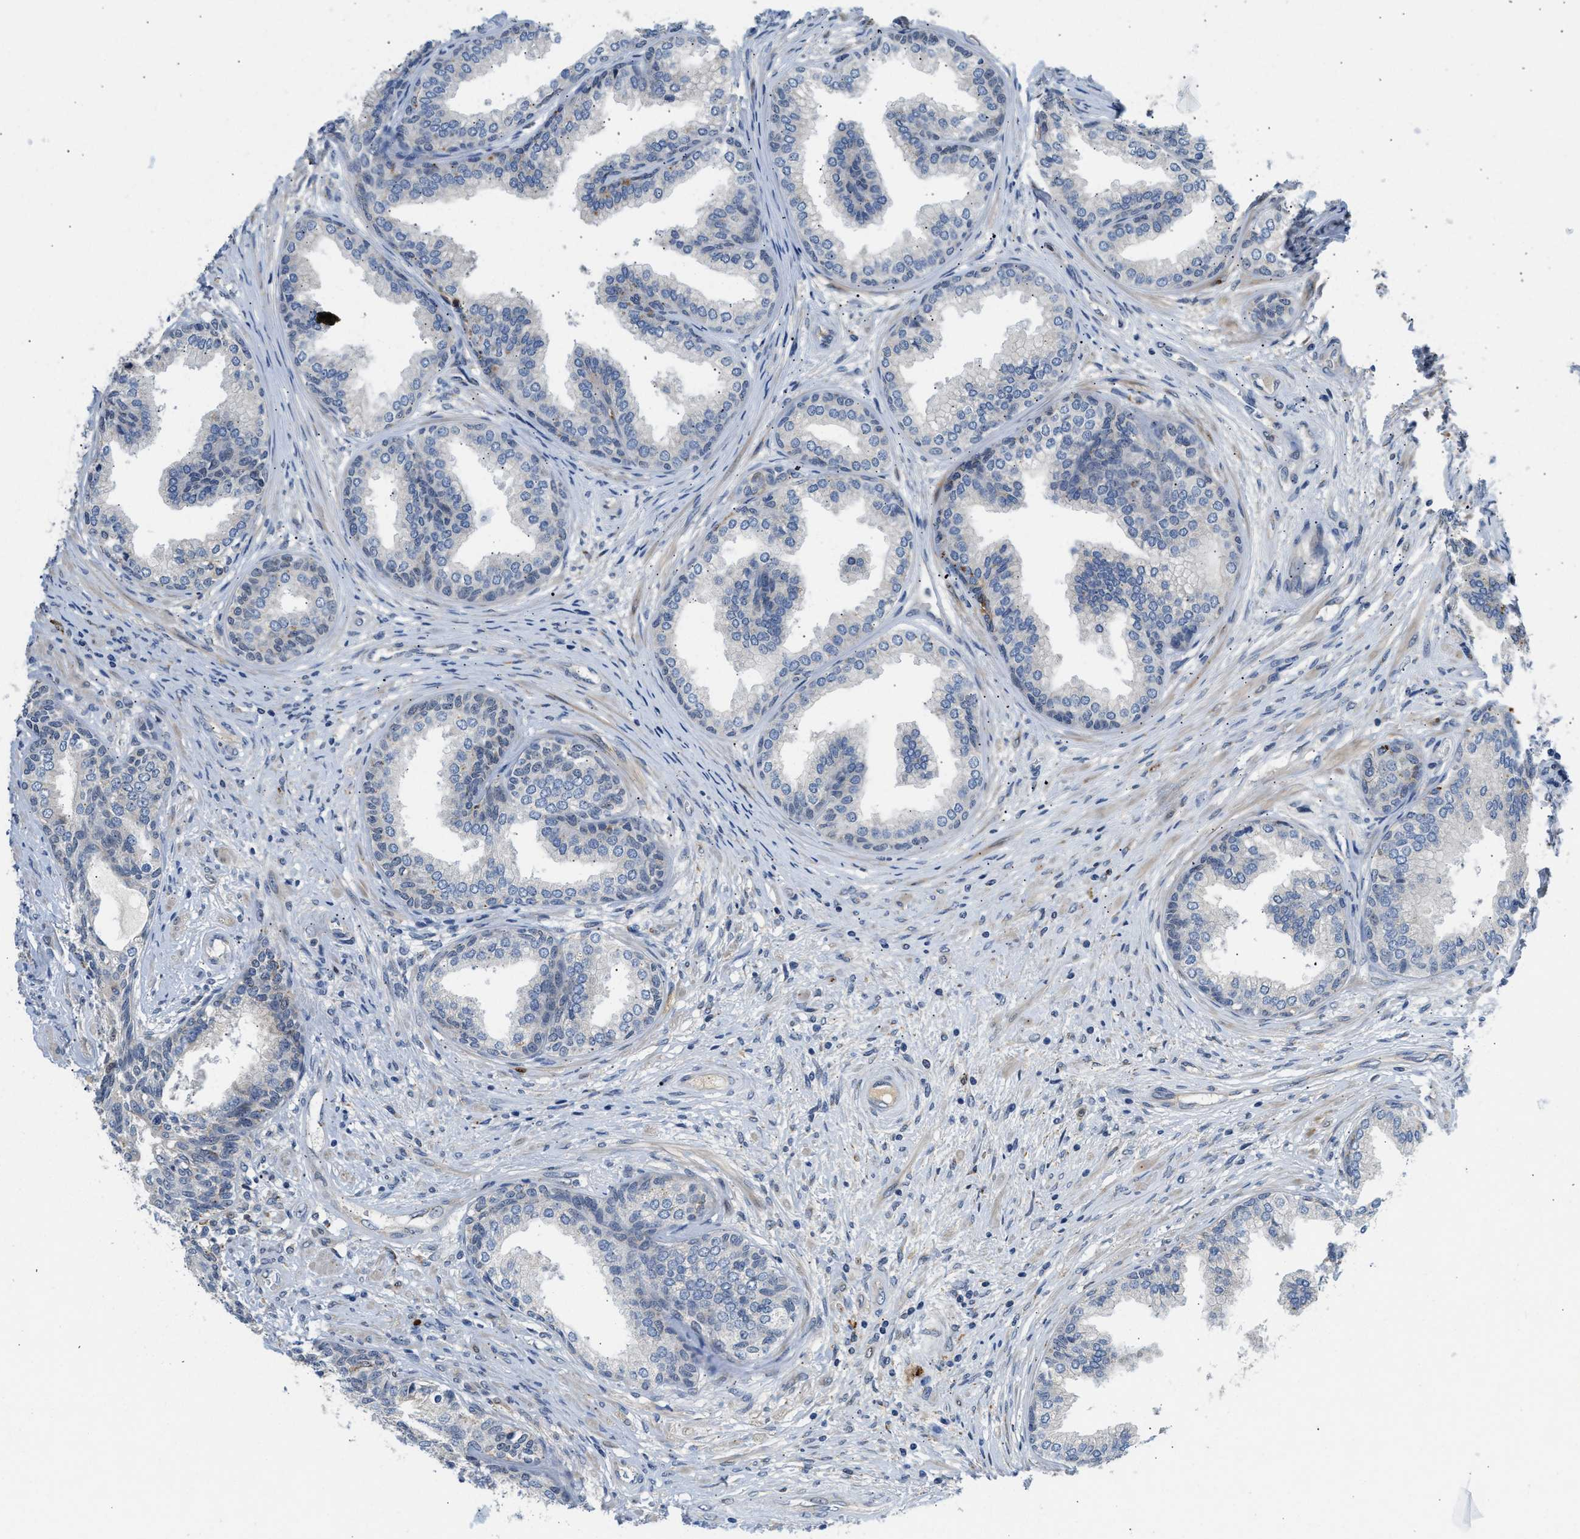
{"staining": {"intensity": "moderate", "quantity": "<25%", "location": "cytoplasmic/membranous"}, "tissue": "prostate", "cell_type": "Glandular cells", "image_type": "normal", "snomed": [{"axis": "morphology", "description": "Normal tissue, NOS"}, {"axis": "topography", "description": "Prostate"}], "caption": "Glandular cells exhibit moderate cytoplasmic/membranous expression in about <25% of cells in unremarkable prostate.", "gene": "PPM1L", "patient": {"sex": "male", "age": 76}}